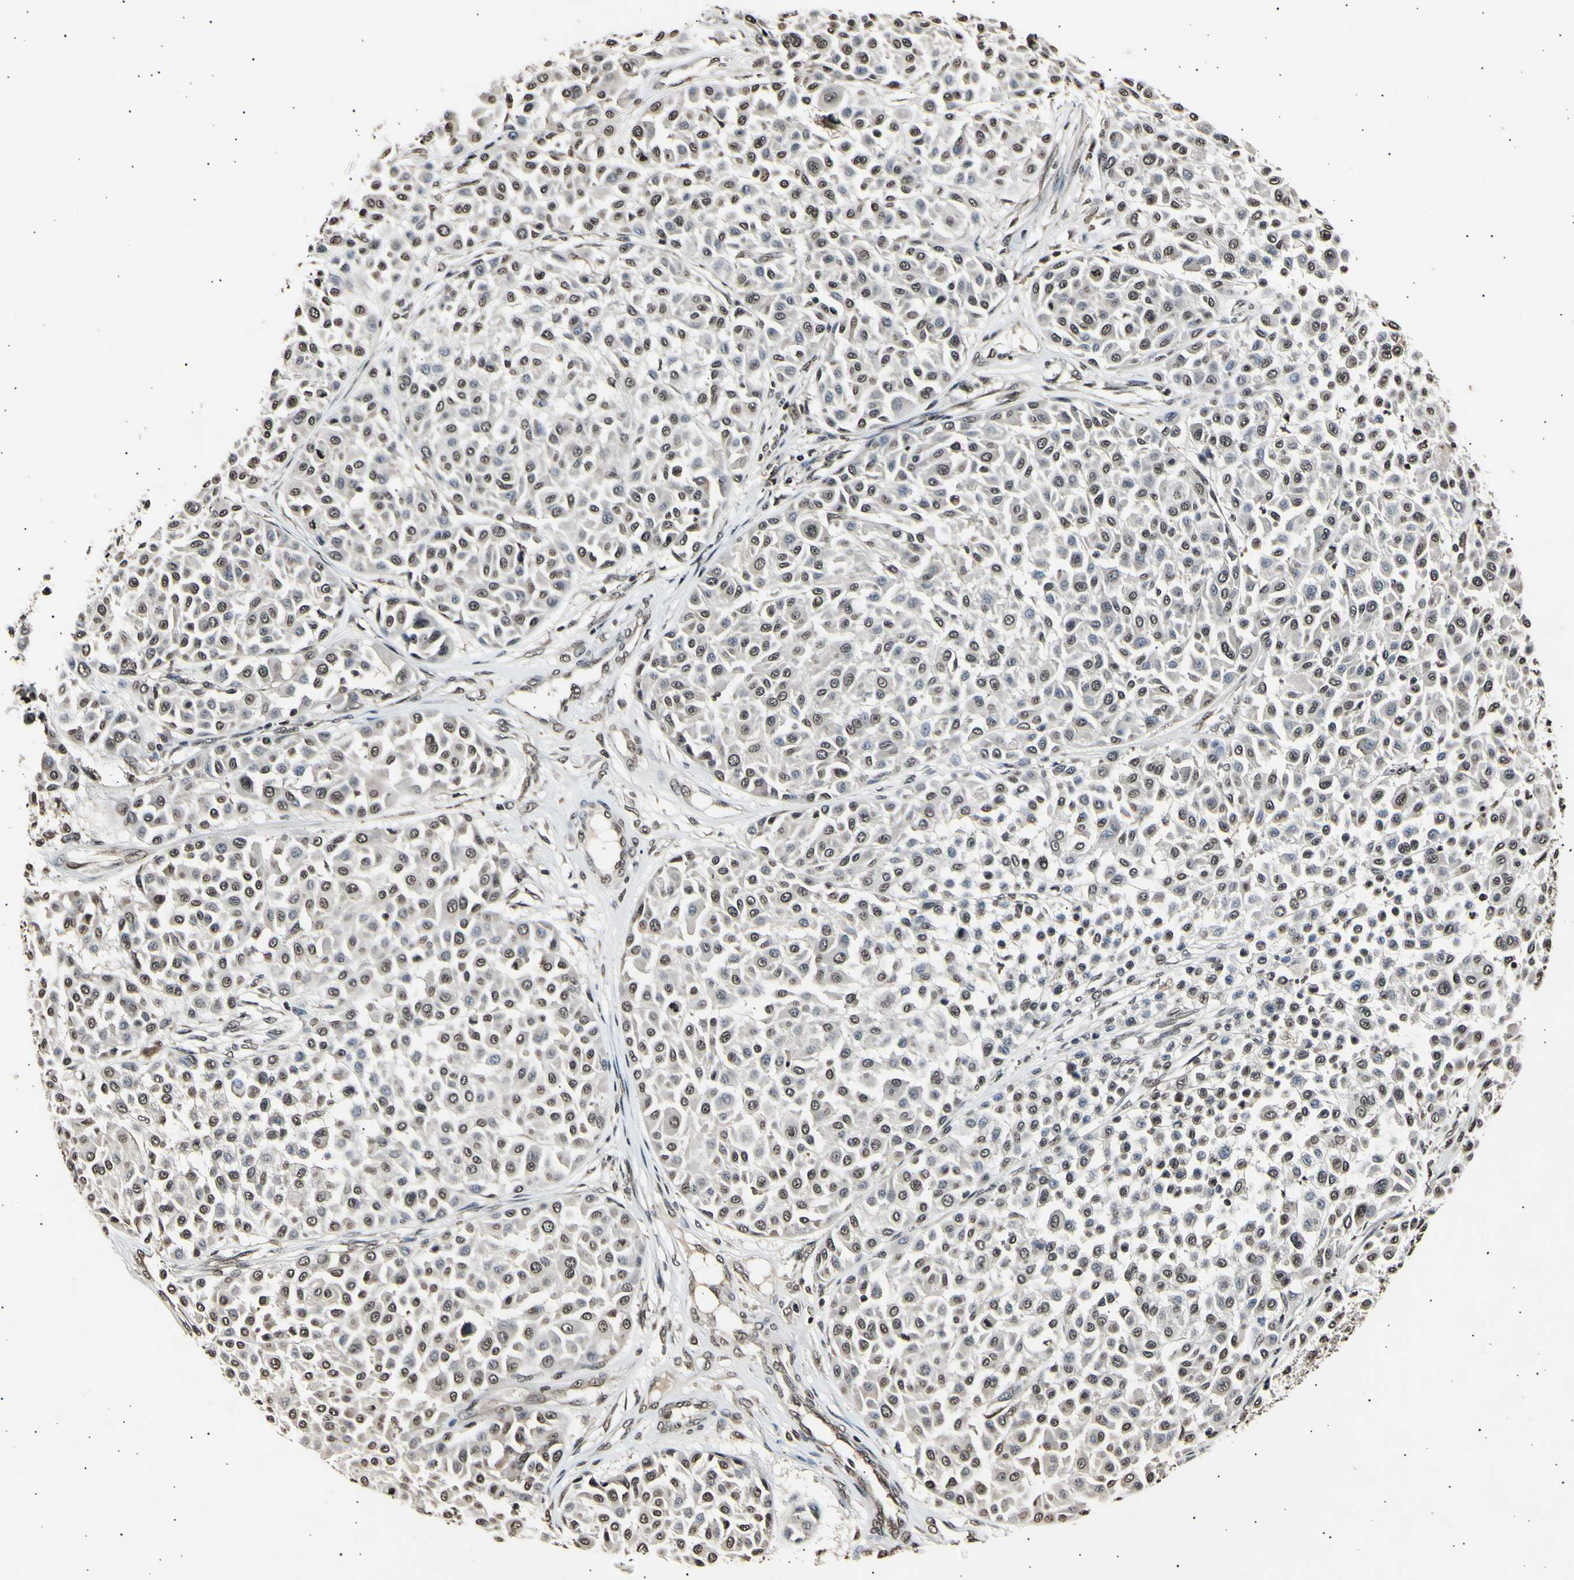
{"staining": {"intensity": "moderate", "quantity": ">75%", "location": "cytoplasmic/membranous,nuclear"}, "tissue": "melanoma", "cell_type": "Tumor cells", "image_type": "cancer", "snomed": [{"axis": "morphology", "description": "Malignant melanoma, Metastatic site"}, {"axis": "topography", "description": "Soft tissue"}], "caption": "About >75% of tumor cells in human malignant melanoma (metastatic site) show moderate cytoplasmic/membranous and nuclear protein expression as visualized by brown immunohistochemical staining.", "gene": "ANAPC7", "patient": {"sex": "male", "age": 41}}